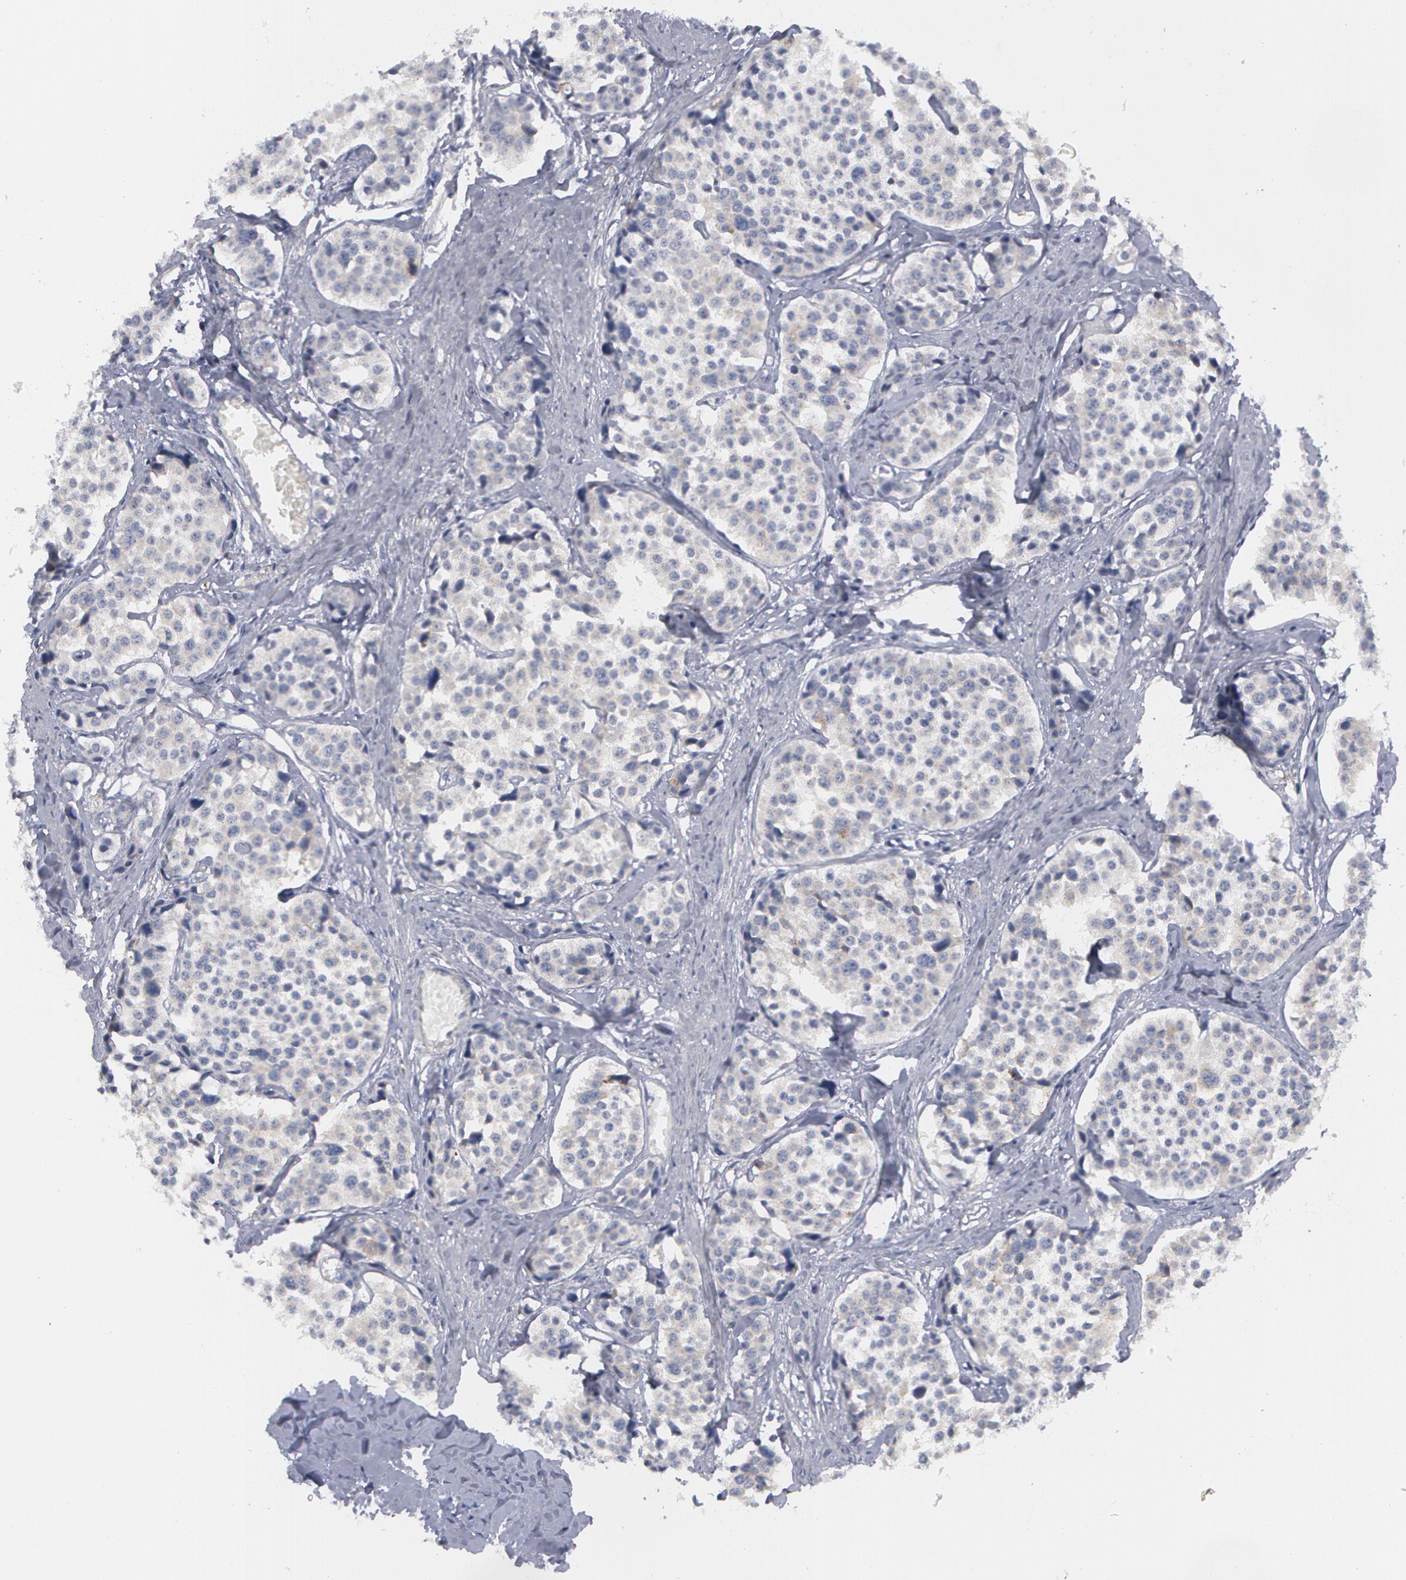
{"staining": {"intensity": "negative", "quantity": "none", "location": "none"}, "tissue": "carcinoid", "cell_type": "Tumor cells", "image_type": "cancer", "snomed": [{"axis": "morphology", "description": "Carcinoid, malignant, NOS"}, {"axis": "topography", "description": "Small intestine"}], "caption": "A high-resolution micrograph shows immunohistochemistry staining of carcinoid (malignant), which shows no significant expression in tumor cells.", "gene": "SMC1B", "patient": {"sex": "male", "age": 60}}